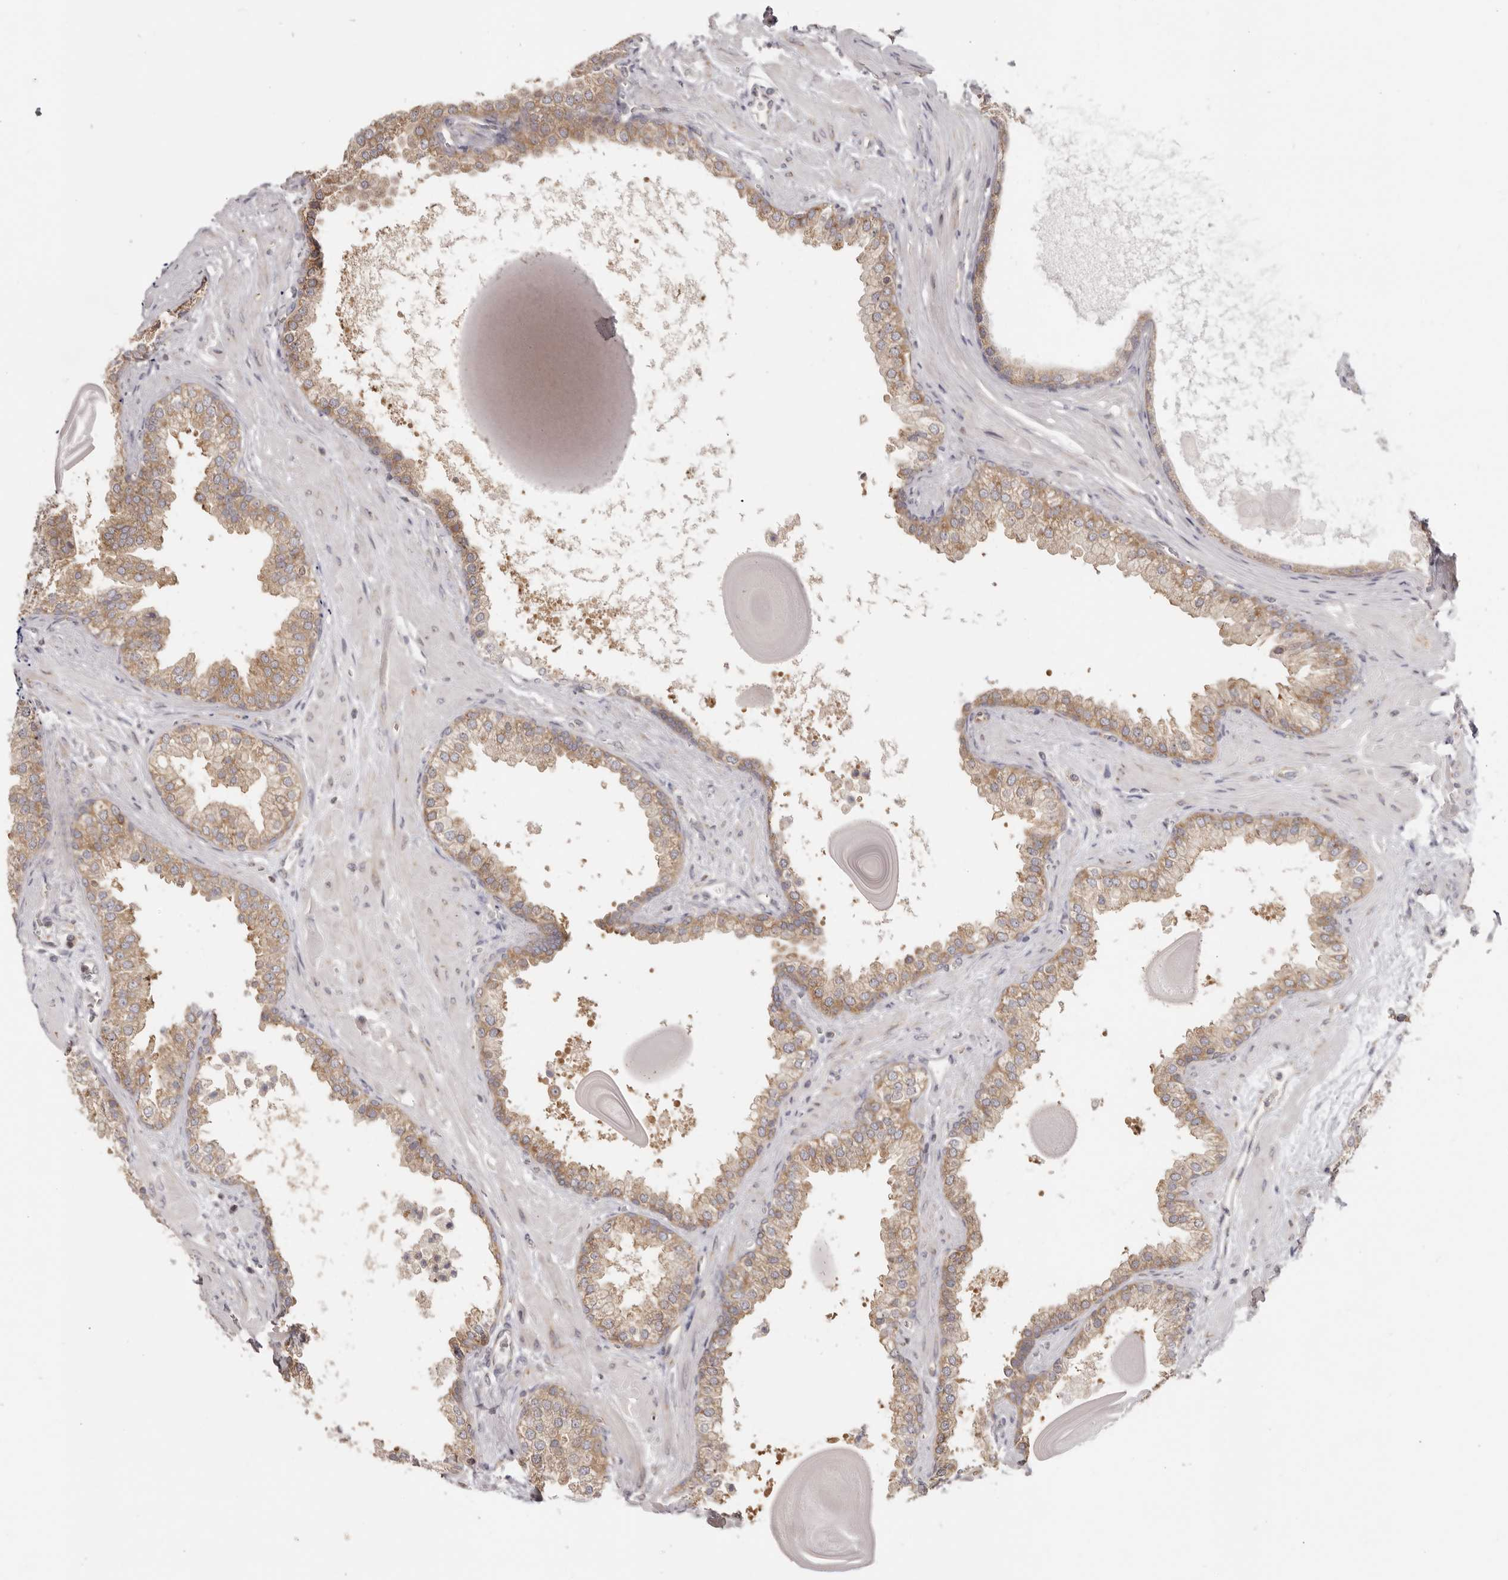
{"staining": {"intensity": "moderate", "quantity": "25%-75%", "location": "cytoplasmic/membranous"}, "tissue": "prostate", "cell_type": "Glandular cells", "image_type": "normal", "snomed": [{"axis": "morphology", "description": "Normal tissue, NOS"}, {"axis": "topography", "description": "Prostate"}], "caption": "Moderate cytoplasmic/membranous expression for a protein is identified in approximately 25%-75% of glandular cells of benign prostate using immunohistochemistry.", "gene": "EEF1E1", "patient": {"sex": "male", "age": 48}}